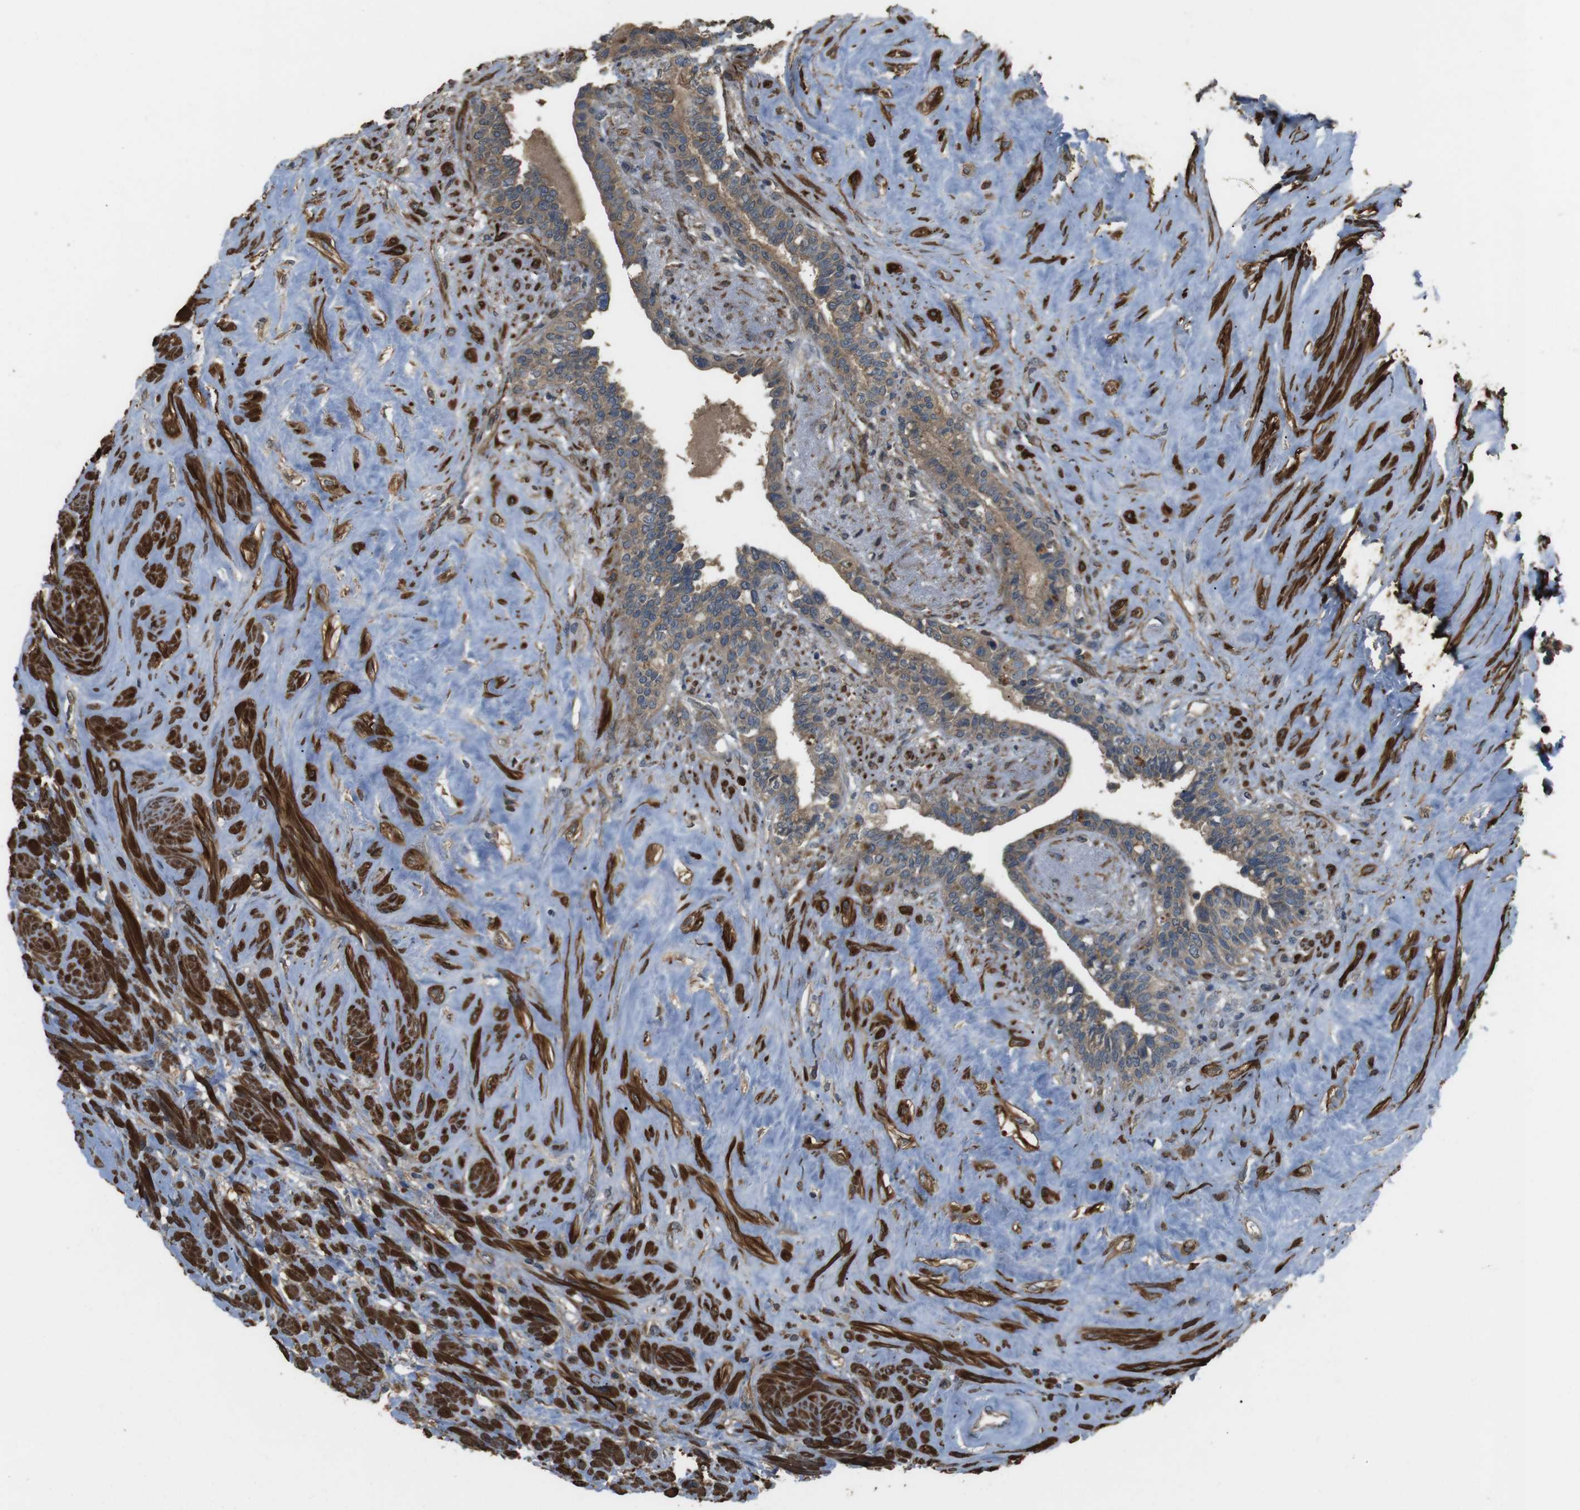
{"staining": {"intensity": "moderate", "quantity": ">75%", "location": "cytoplasmic/membranous"}, "tissue": "seminal vesicle", "cell_type": "Glandular cells", "image_type": "normal", "snomed": [{"axis": "morphology", "description": "Normal tissue, NOS"}, {"axis": "topography", "description": "Seminal veicle"}], "caption": "Seminal vesicle stained with a brown dye displays moderate cytoplasmic/membranous positive positivity in approximately >75% of glandular cells.", "gene": "FUT2", "patient": {"sex": "male", "age": 63}}